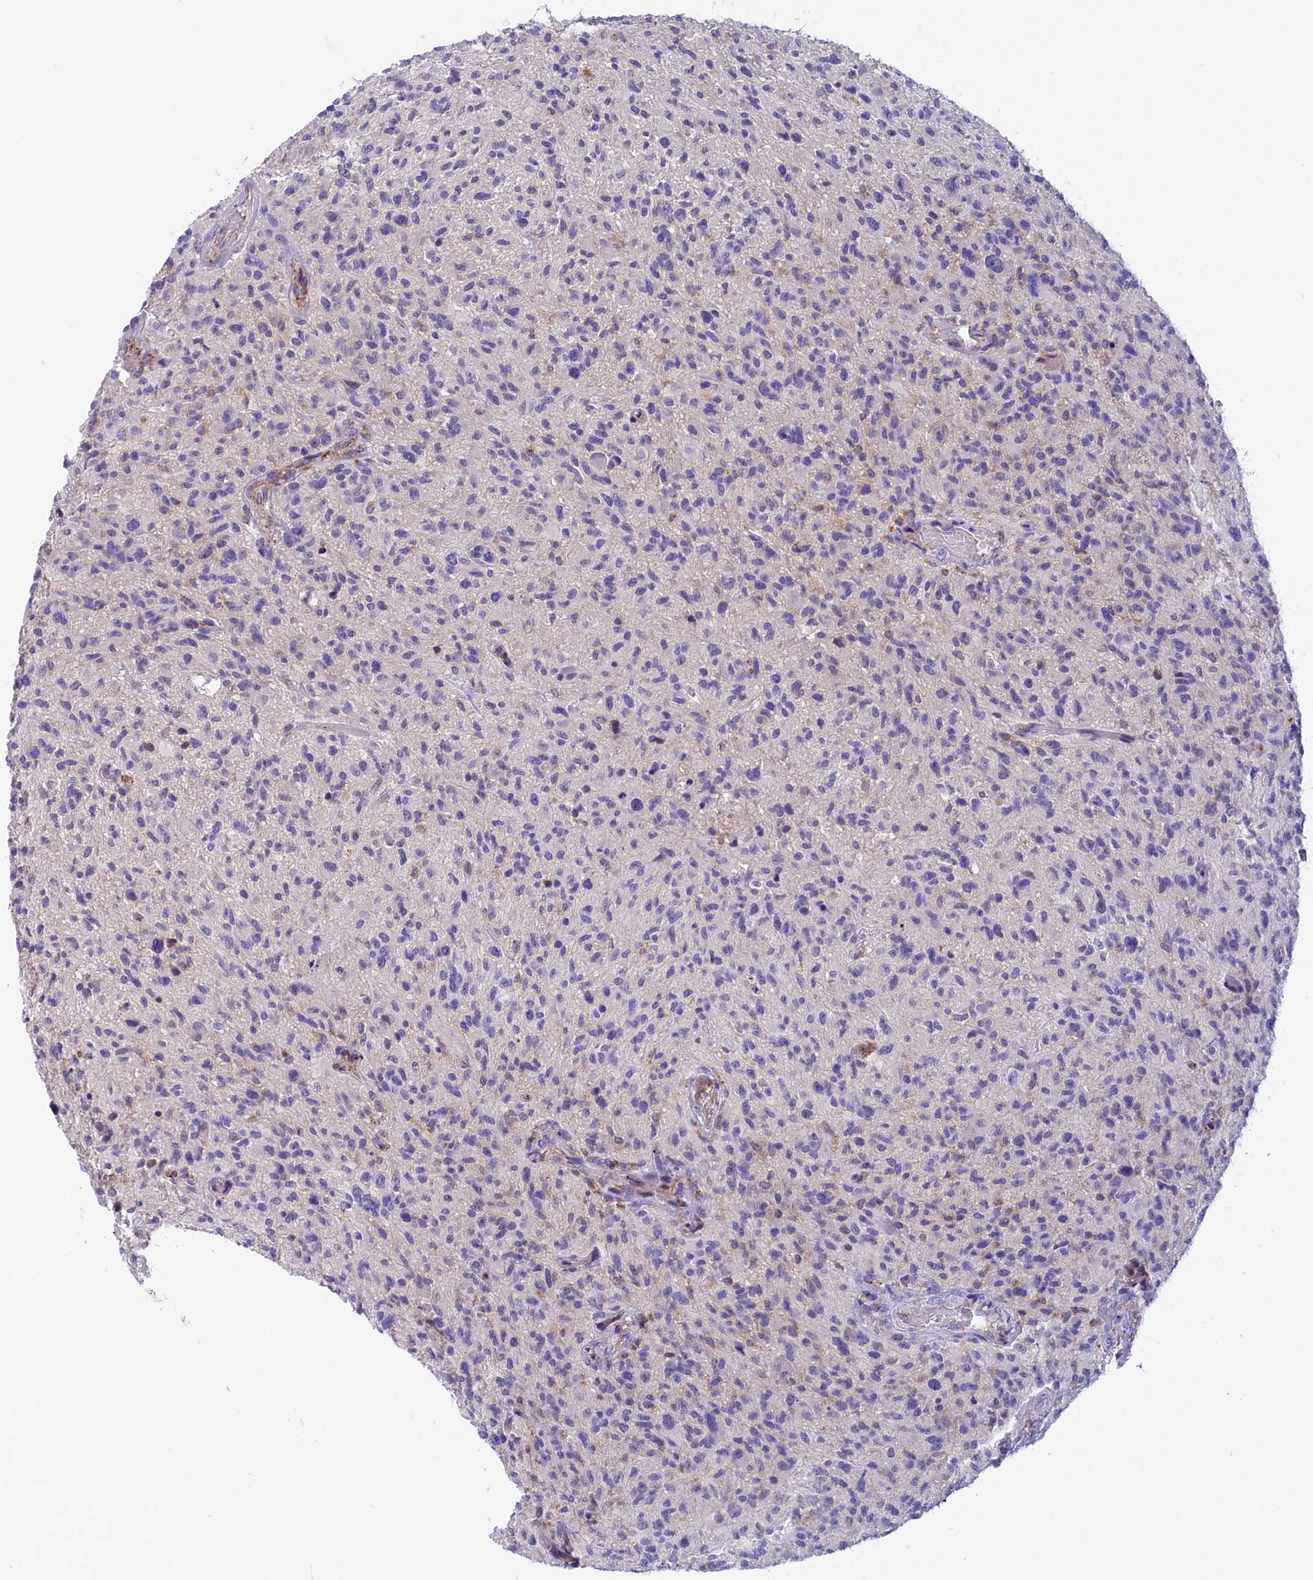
{"staining": {"intensity": "negative", "quantity": "none", "location": "none"}, "tissue": "glioma", "cell_type": "Tumor cells", "image_type": "cancer", "snomed": [{"axis": "morphology", "description": "Glioma, malignant, High grade"}, {"axis": "topography", "description": "Brain"}], "caption": "A high-resolution image shows IHC staining of high-grade glioma (malignant), which shows no significant expression in tumor cells.", "gene": "STYX", "patient": {"sex": "male", "age": 47}}